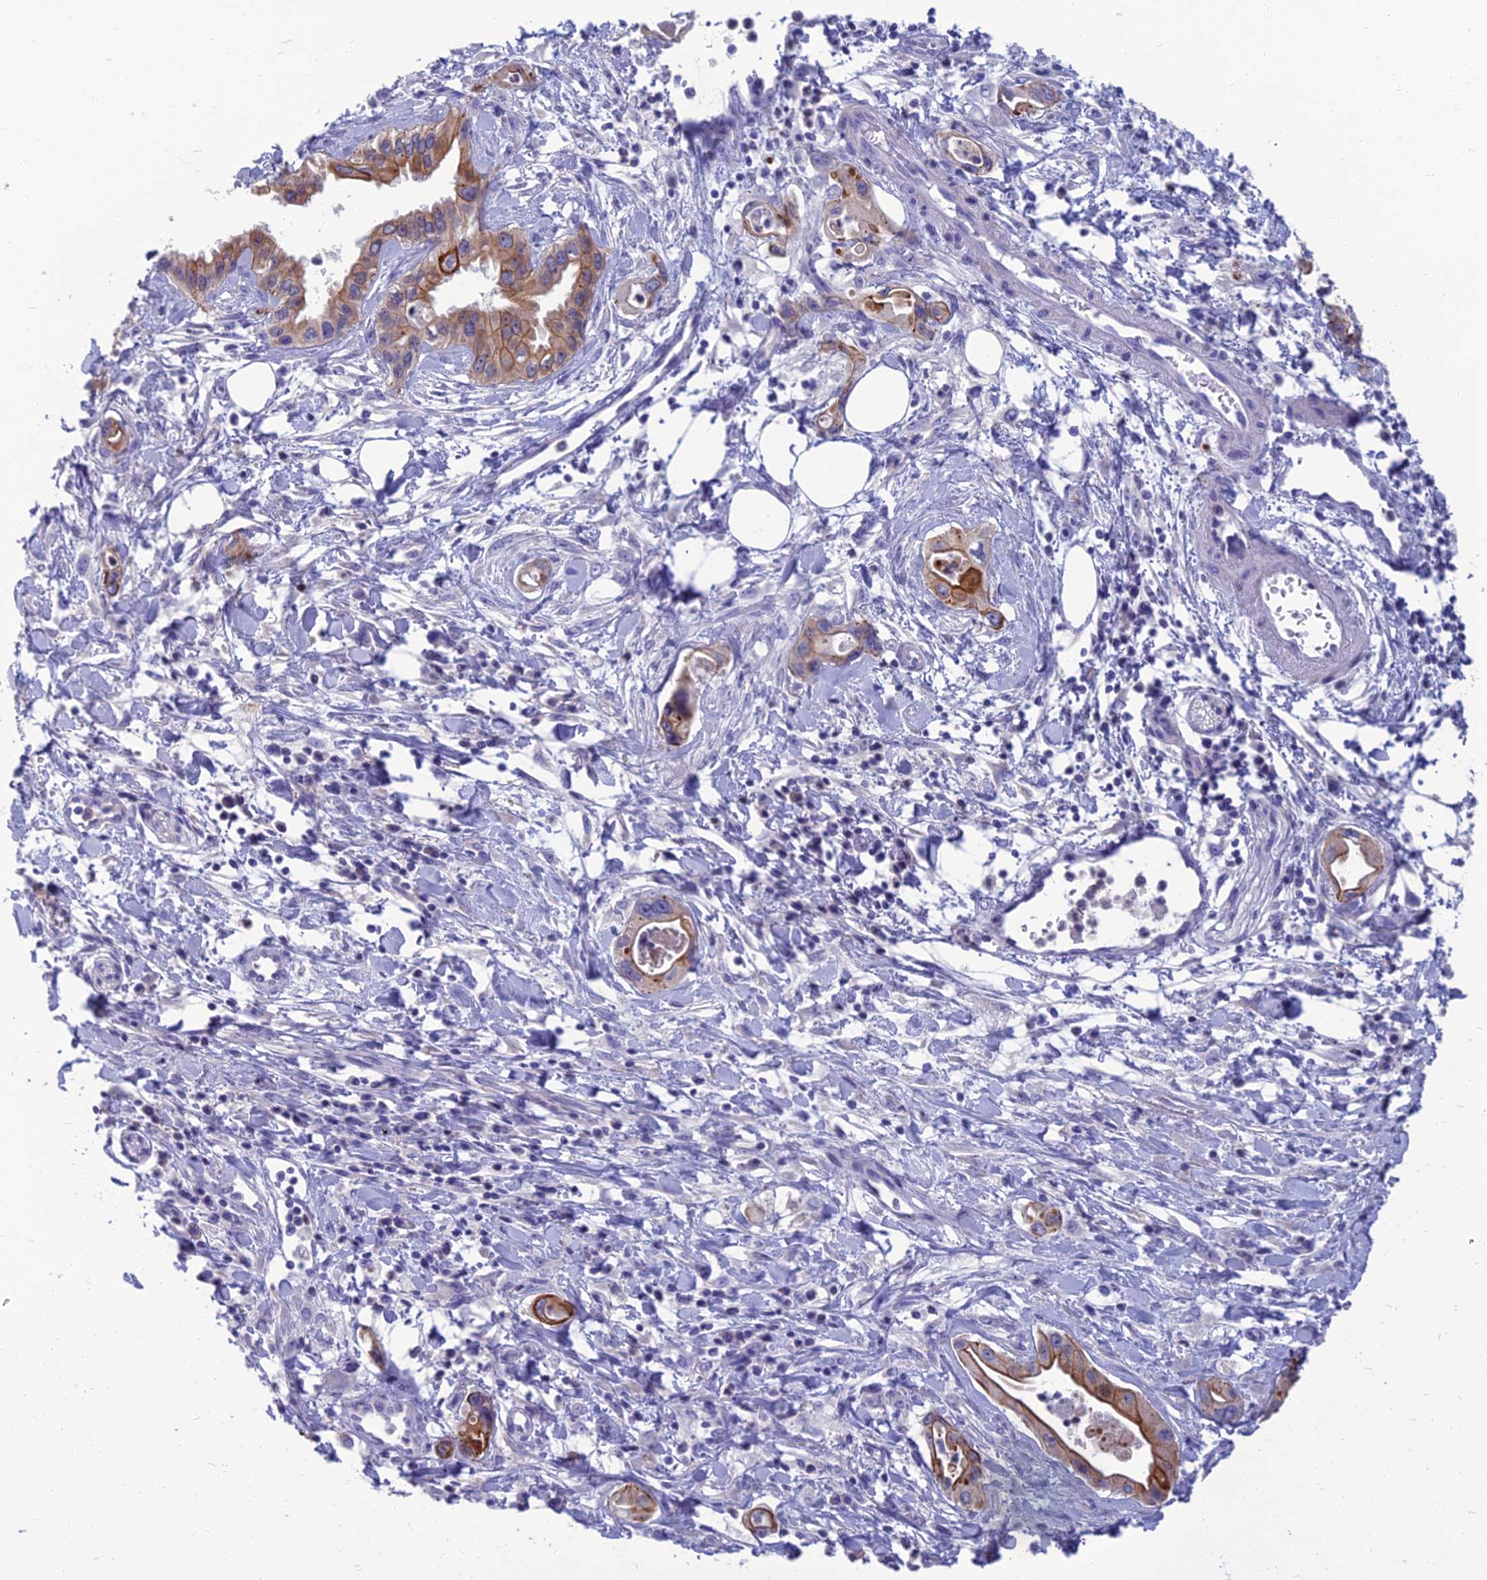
{"staining": {"intensity": "moderate", "quantity": "25%-75%", "location": "cytoplasmic/membranous"}, "tissue": "pancreatic cancer", "cell_type": "Tumor cells", "image_type": "cancer", "snomed": [{"axis": "morphology", "description": "Adenocarcinoma, NOS"}, {"axis": "topography", "description": "Pancreas"}], "caption": "Pancreatic cancer stained with a brown dye exhibits moderate cytoplasmic/membranous positive expression in about 25%-75% of tumor cells.", "gene": "SPTLC3", "patient": {"sex": "female", "age": 77}}